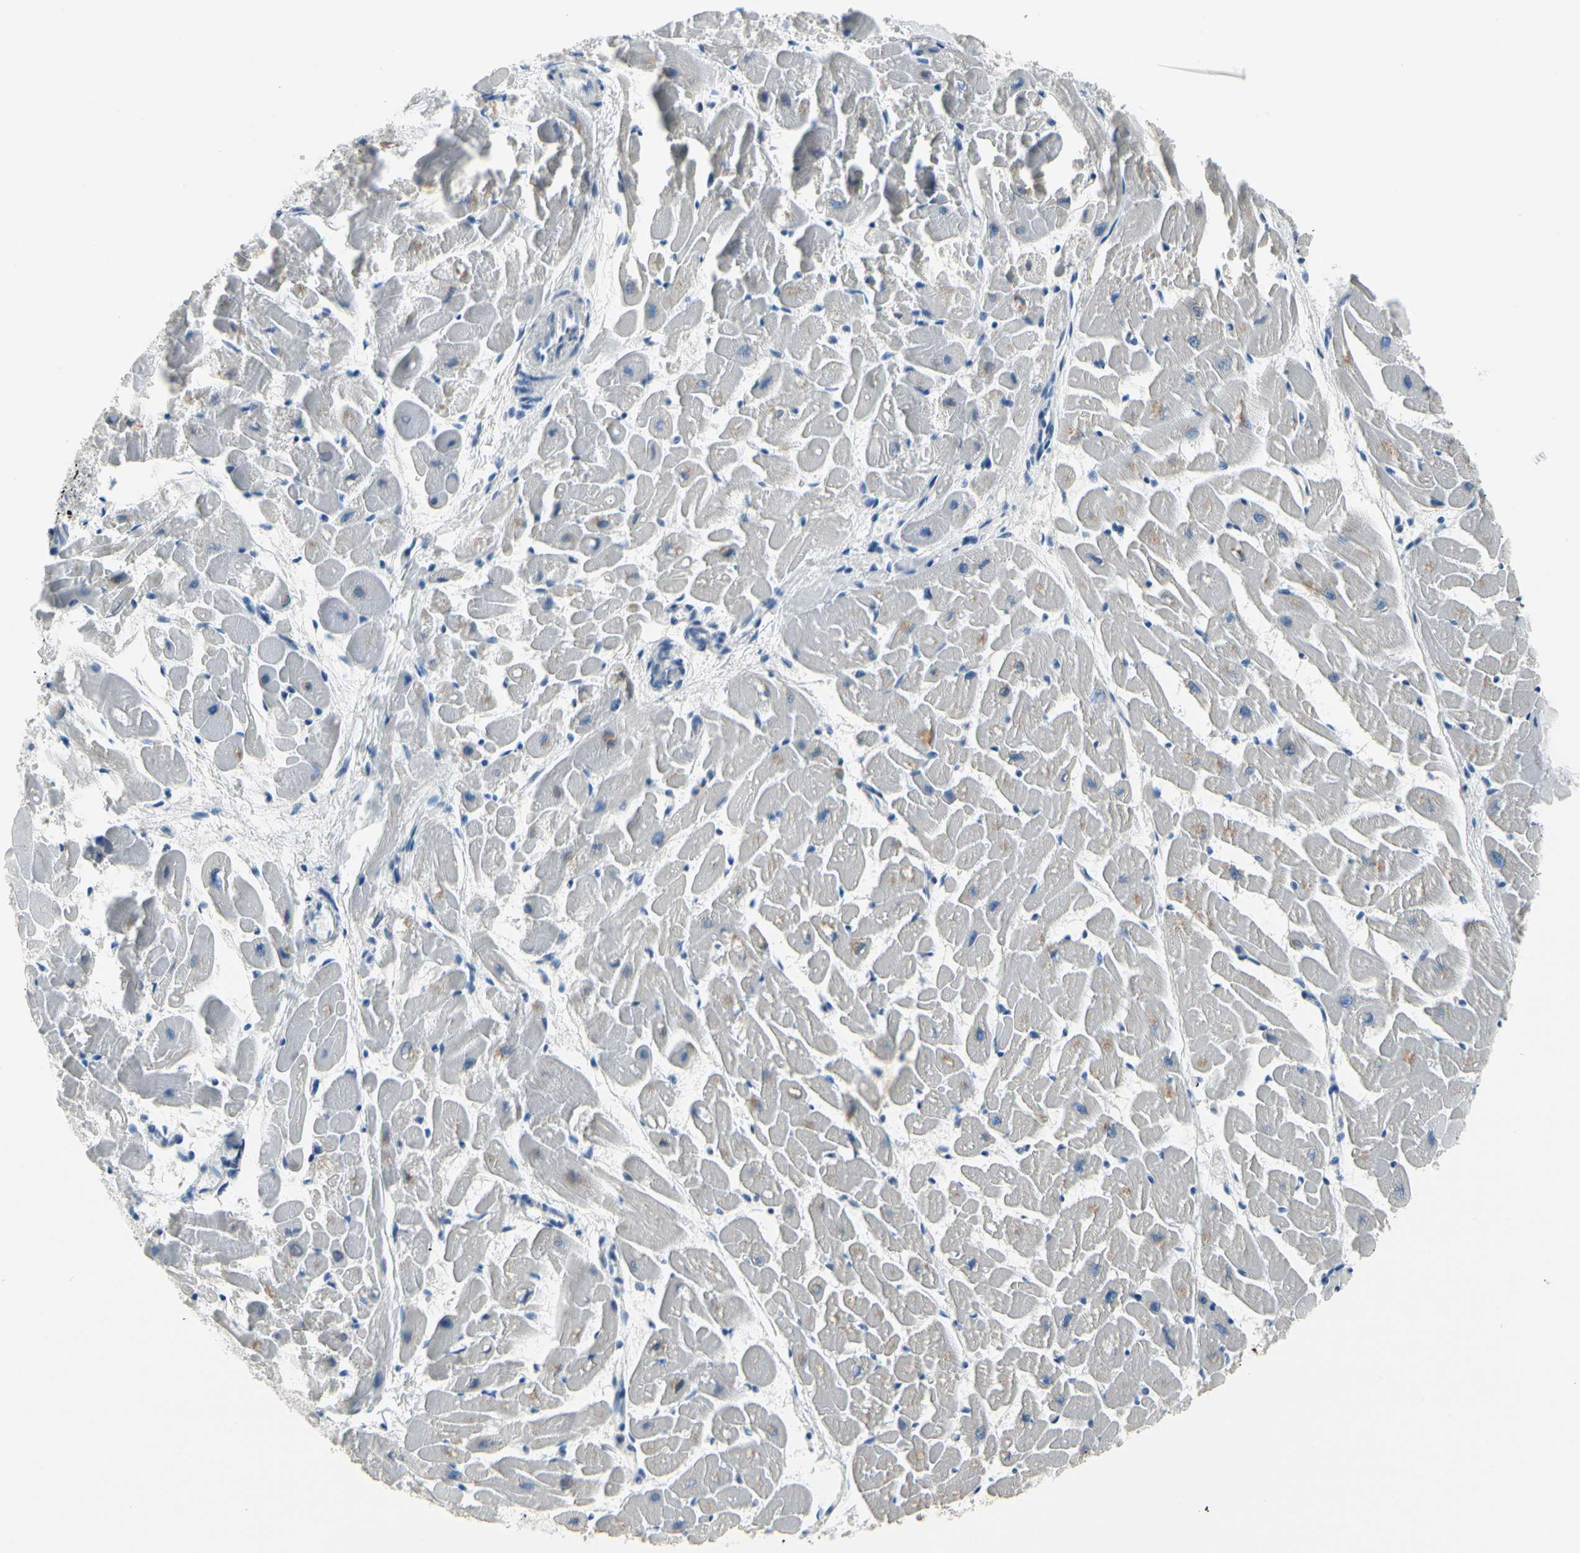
{"staining": {"intensity": "negative", "quantity": "none", "location": "none"}, "tissue": "heart muscle", "cell_type": "Cardiomyocytes", "image_type": "normal", "snomed": [{"axis": "morphology", "description": "Normal tissue, NOS"}, {"axis": "topography", "description": "Heart"}], "caption": "The IHC micrograph has no significant staining in cardiomyocytes of heart muscle. The staining was performed using DAB to visualize the protein expression in brown, while the nuclei were stained in blue with hematoxylin (Magnification: 20x).", "gene": "MUC5B", "patient": {"sex": "female", "age": 19}}